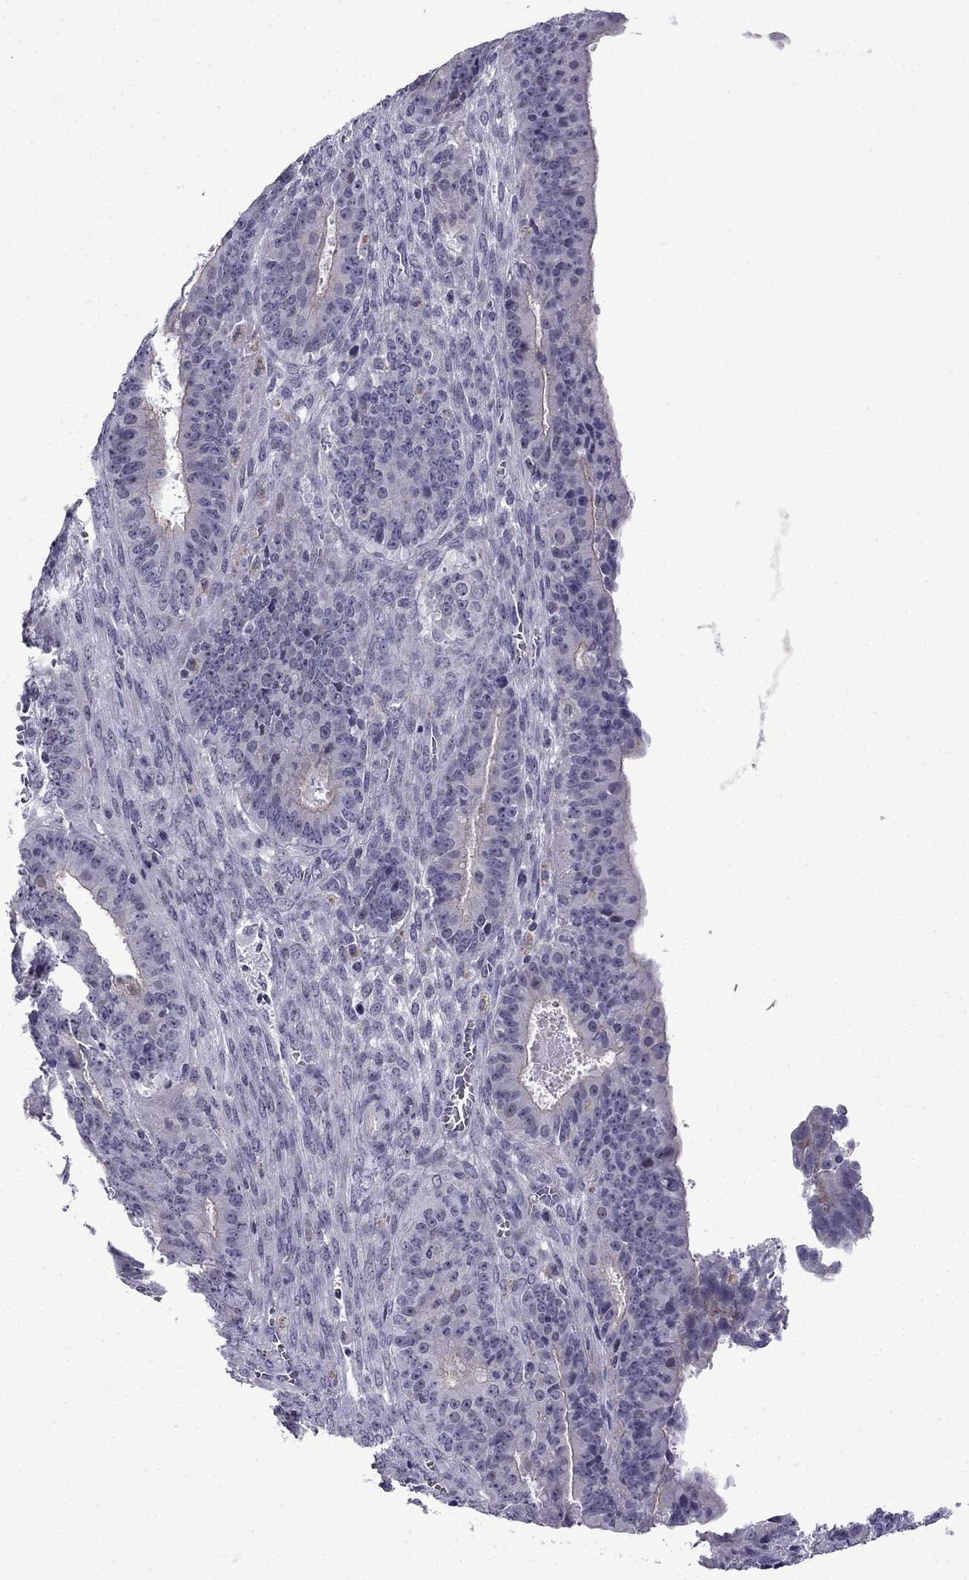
{"staining": {"intensity": "weak", "quantity": "<25%", "location": "cytoplasmic/membranous"}, "tissue": "ovarian cancer", "cell_type": "Tumor cells", "image_type": "cancer", "snomed": [{"axis": "morphology", "description": "Carcinoma, endometroid"}, {"axis": "topography", "description": "Ovary"}], "caption": "Tumor cells show no significant positivity in endometroid carcinoma (ovarian).", "gene": "POM121L12", "patient": {"sex": "female", "age": 42}}